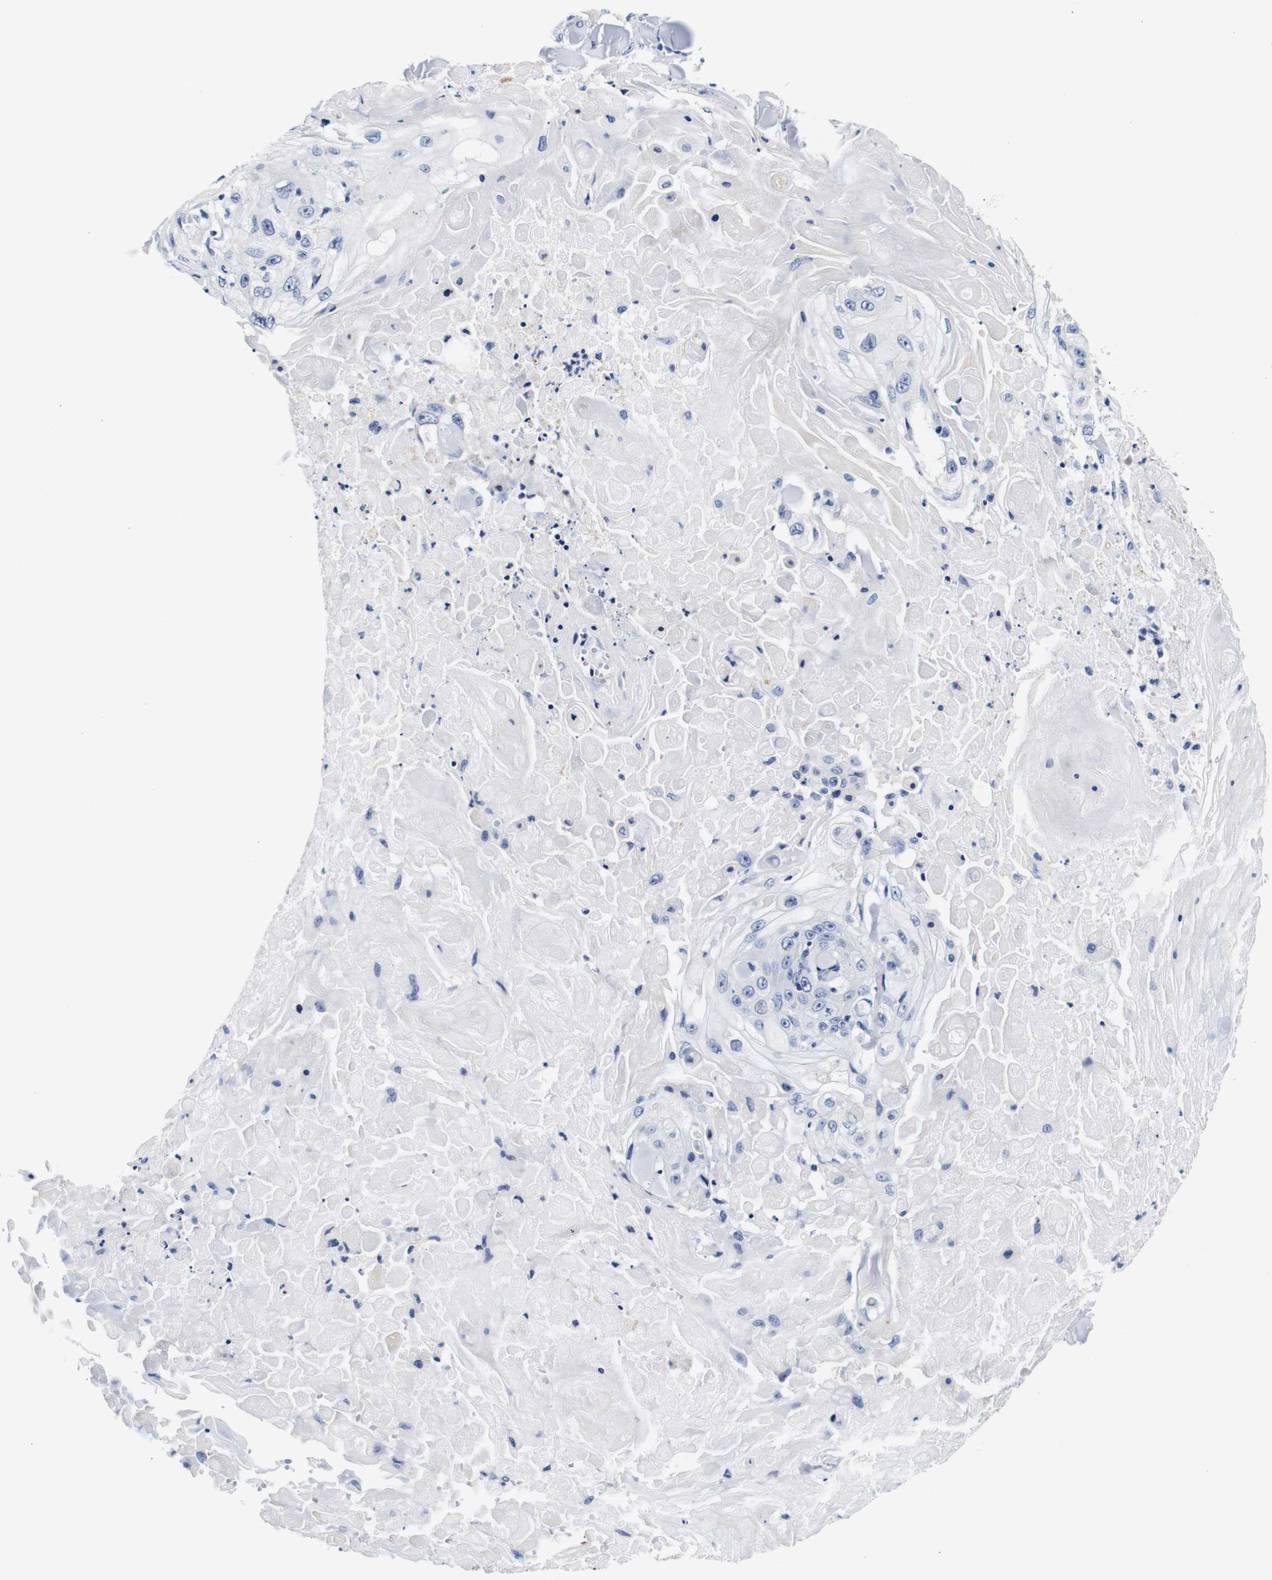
{"staining": {"intensity": "negative", "quantity": "none", "location": "none"}, "tissue": "skin cancer", "cell_type": "Tumor cells", "image_type": "cancer", "snomed": [{"axis": "morphology", "description": "Squamous cell carcinoma, NOS"}, {"axis": "topography", "description": "Skin"}], "caption": "DAB (3,3'-diaminobenzidine) immunohistochemical staining of human skin squamous cell carcinoma displays no significant positivity in tumor cells.", "gene": "GP1BA", "patient": {"sex": "male", "age": 86}}